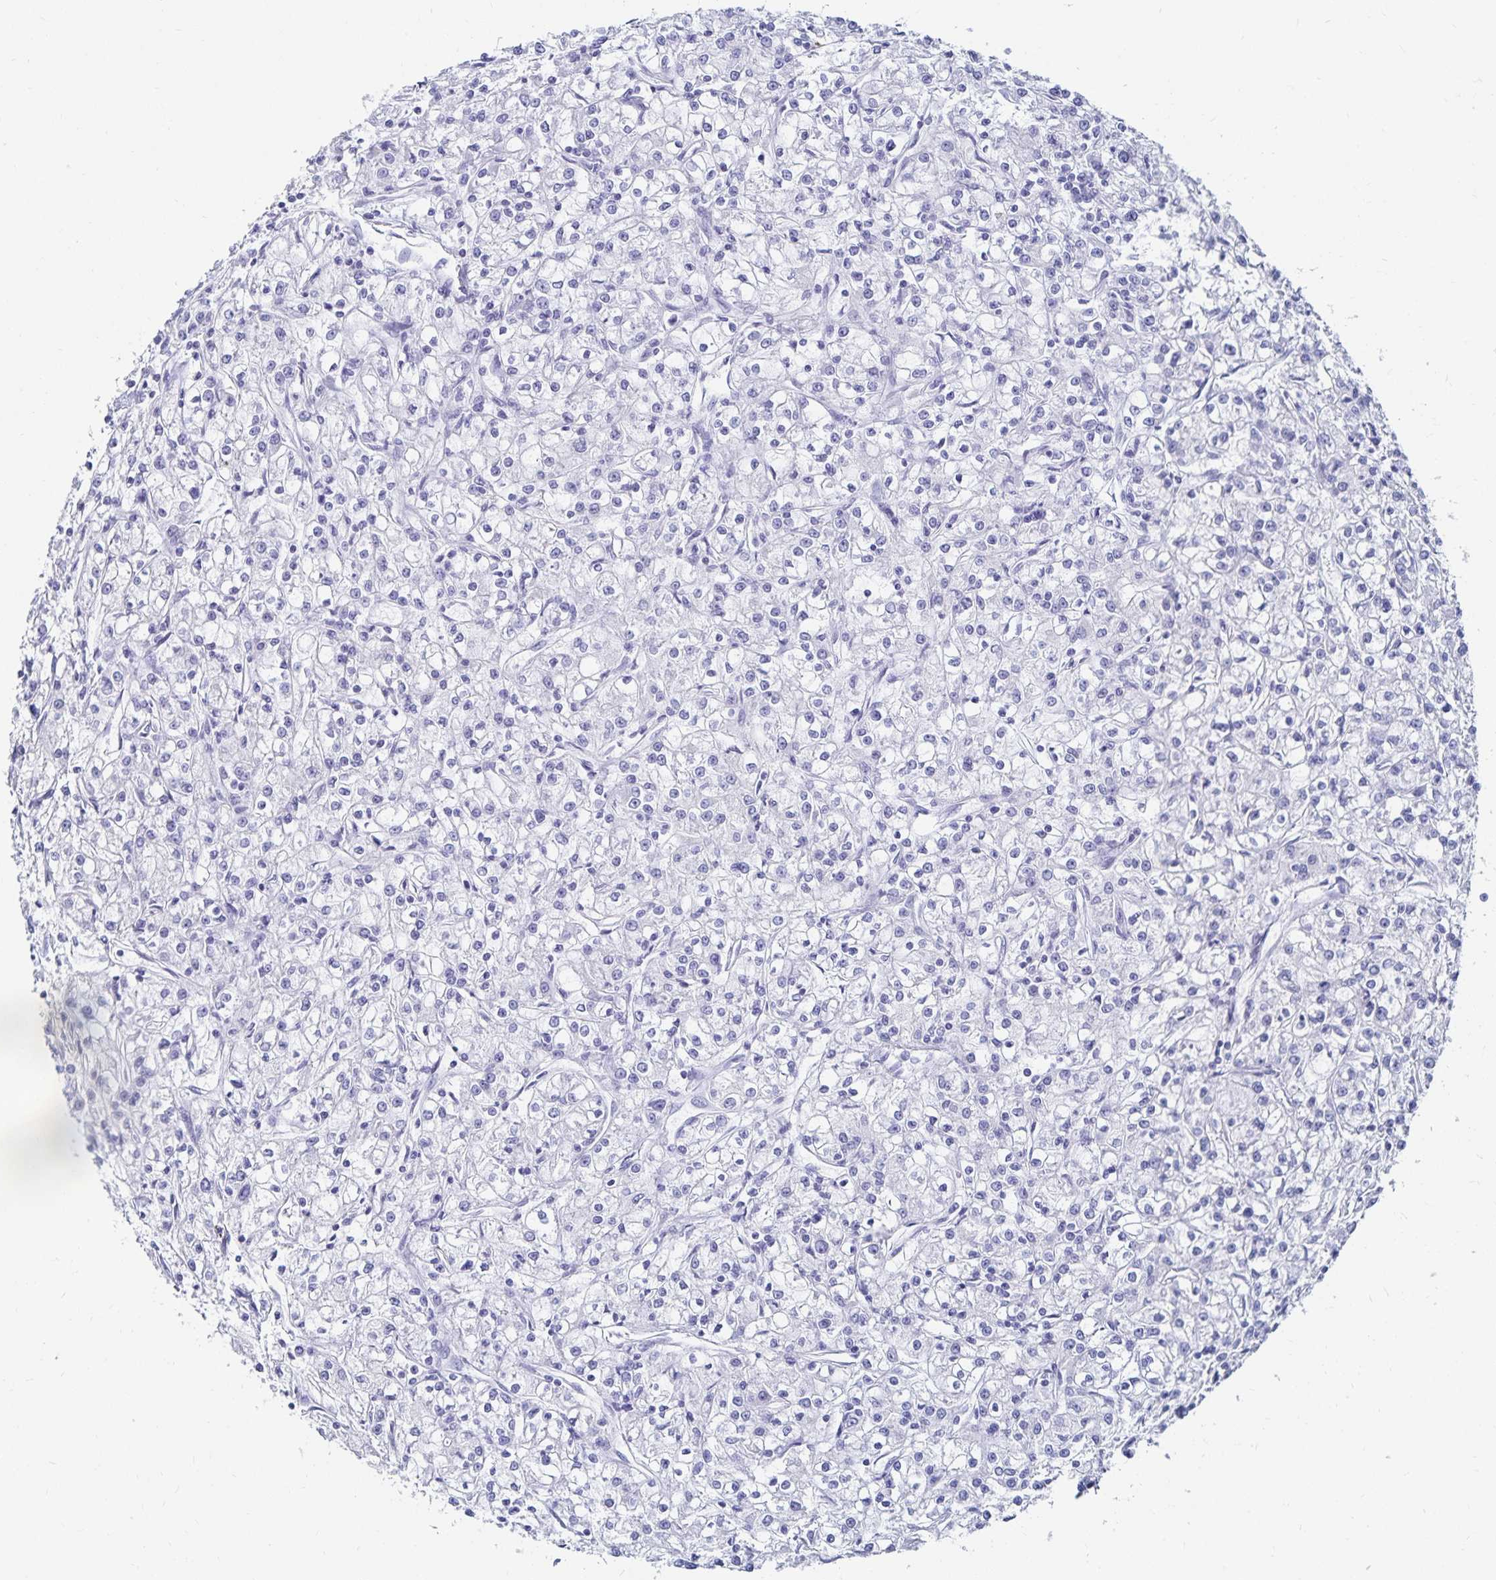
{"staining": {"intensity": "negative", "quantity": "none", "location": "none"}, "tissue": "renal cancer", "cell_type": "Tumor cells", "image_type": "cancer", "snomed": [{"axis": "morphology", "description": "Adenocarcinoma, NOS"}, {"axis": "topography", "description": "Kidney"}], "caption": "Renal cancer was stained to show a protein in brown. There is no significant positivity in tumor cells. The staining is performed using DAB brown chromogen with nuclei counter-stained in using hematoxylin.", "gene": "TNIP1", "patient": {"sex": "female", "age": 59}}